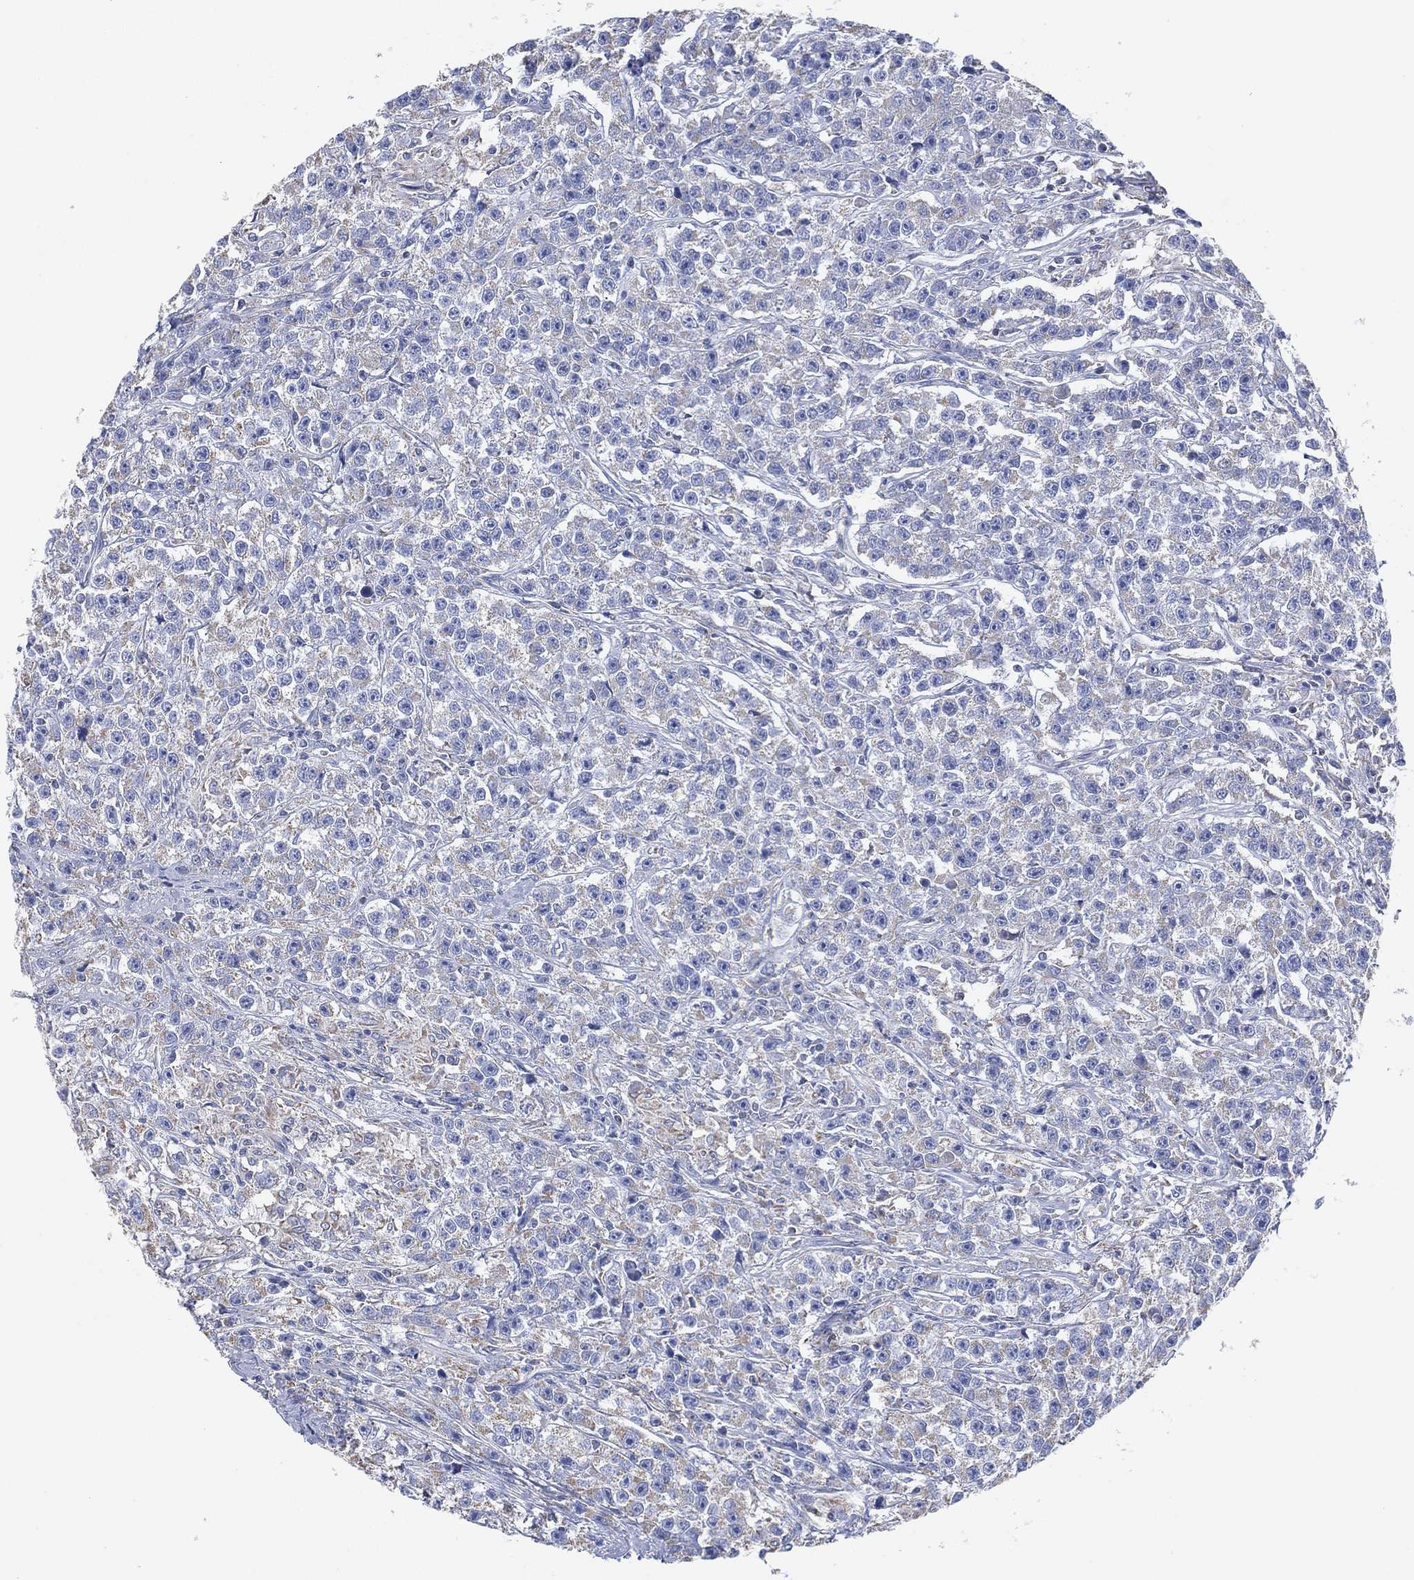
{"staining": {"intensity": "negative", "quantity": "none", "location": "none"}, "tissue": "testis cancer", "cell_type": "Tumor cells", "image_type": "cancer", "snomed": [{"axis": "morphology", "description": "Seminoma, NOS"}, {"axis": "topography", "description": "Testis"}], "caption": "Micrograph shows no significant protein expression in tumor cells of testis cancer (seminoma). Brightfield microscopy of IHC stained with DAB (brown) and hematoxylin (blue), captured at high magnification.", "gene": "CFTR", "patient": {"sex": "male", "age": 59}}